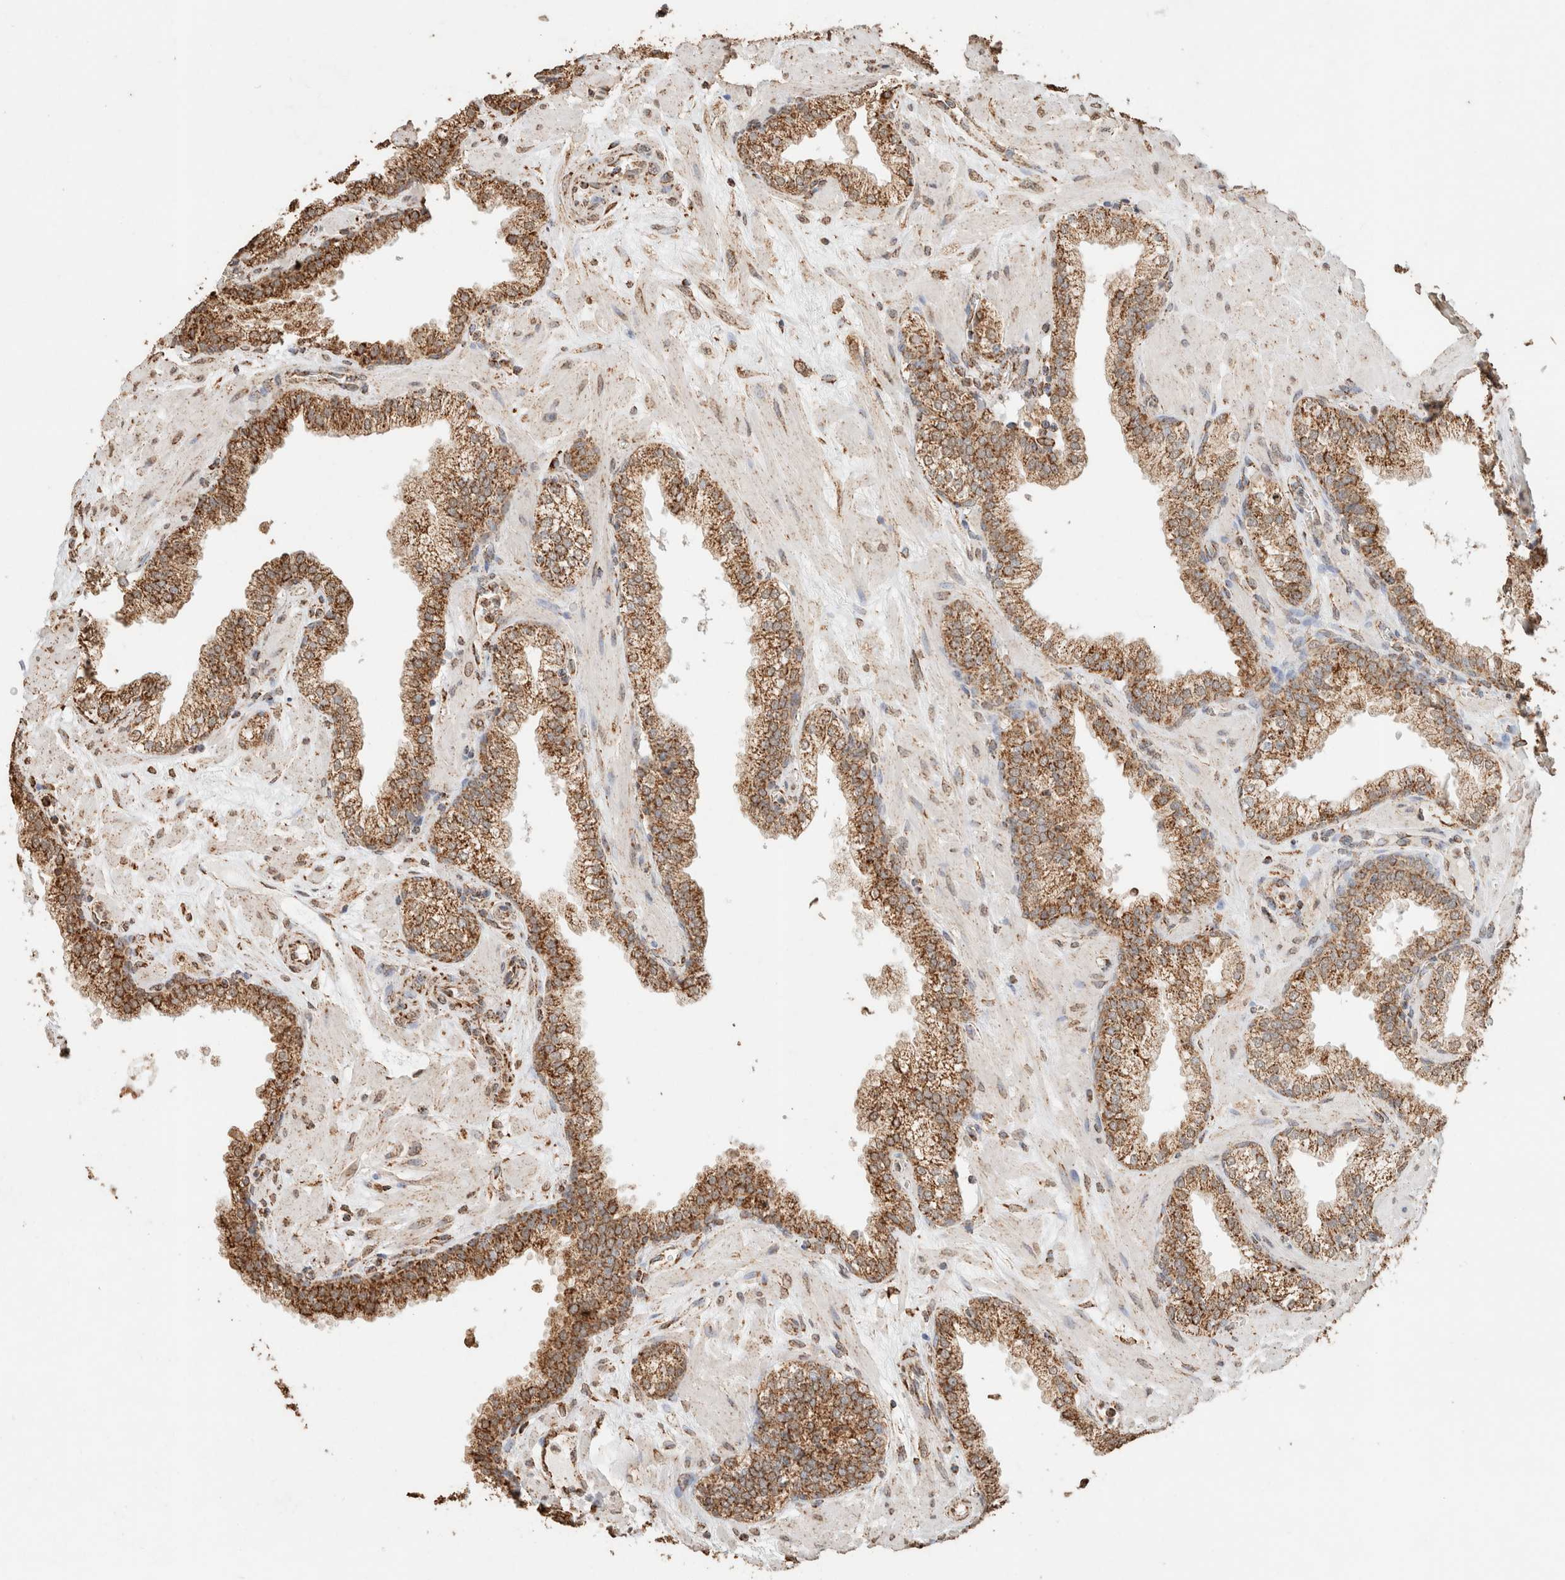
{"staining": {"intensity": "strong", "quantity": ">75%", "location": "cytoplasmic/membranous"}, "tissue": "prostate", "cell_type": "Glandular cells", "image_type": "normal", "snomed": [{"axis": "morphology", "description": "Normal tissue, NOS"}, {"axis": "morphology", "description": "Urothelial carcinoma, Low grade"}, {"axis": "topography", "description": "Urinary bladder"}, {"axis": "topography", "description": "Prostate"}], "caption": "Glandular cells reveal strong cytoplasmic/membranous positivity in about >75% of cells in normal prostate. (IHC, brightfield microscopy, high magnification).", "gene": "SDC2", "patient": {"sex": "male", "age": 60}}